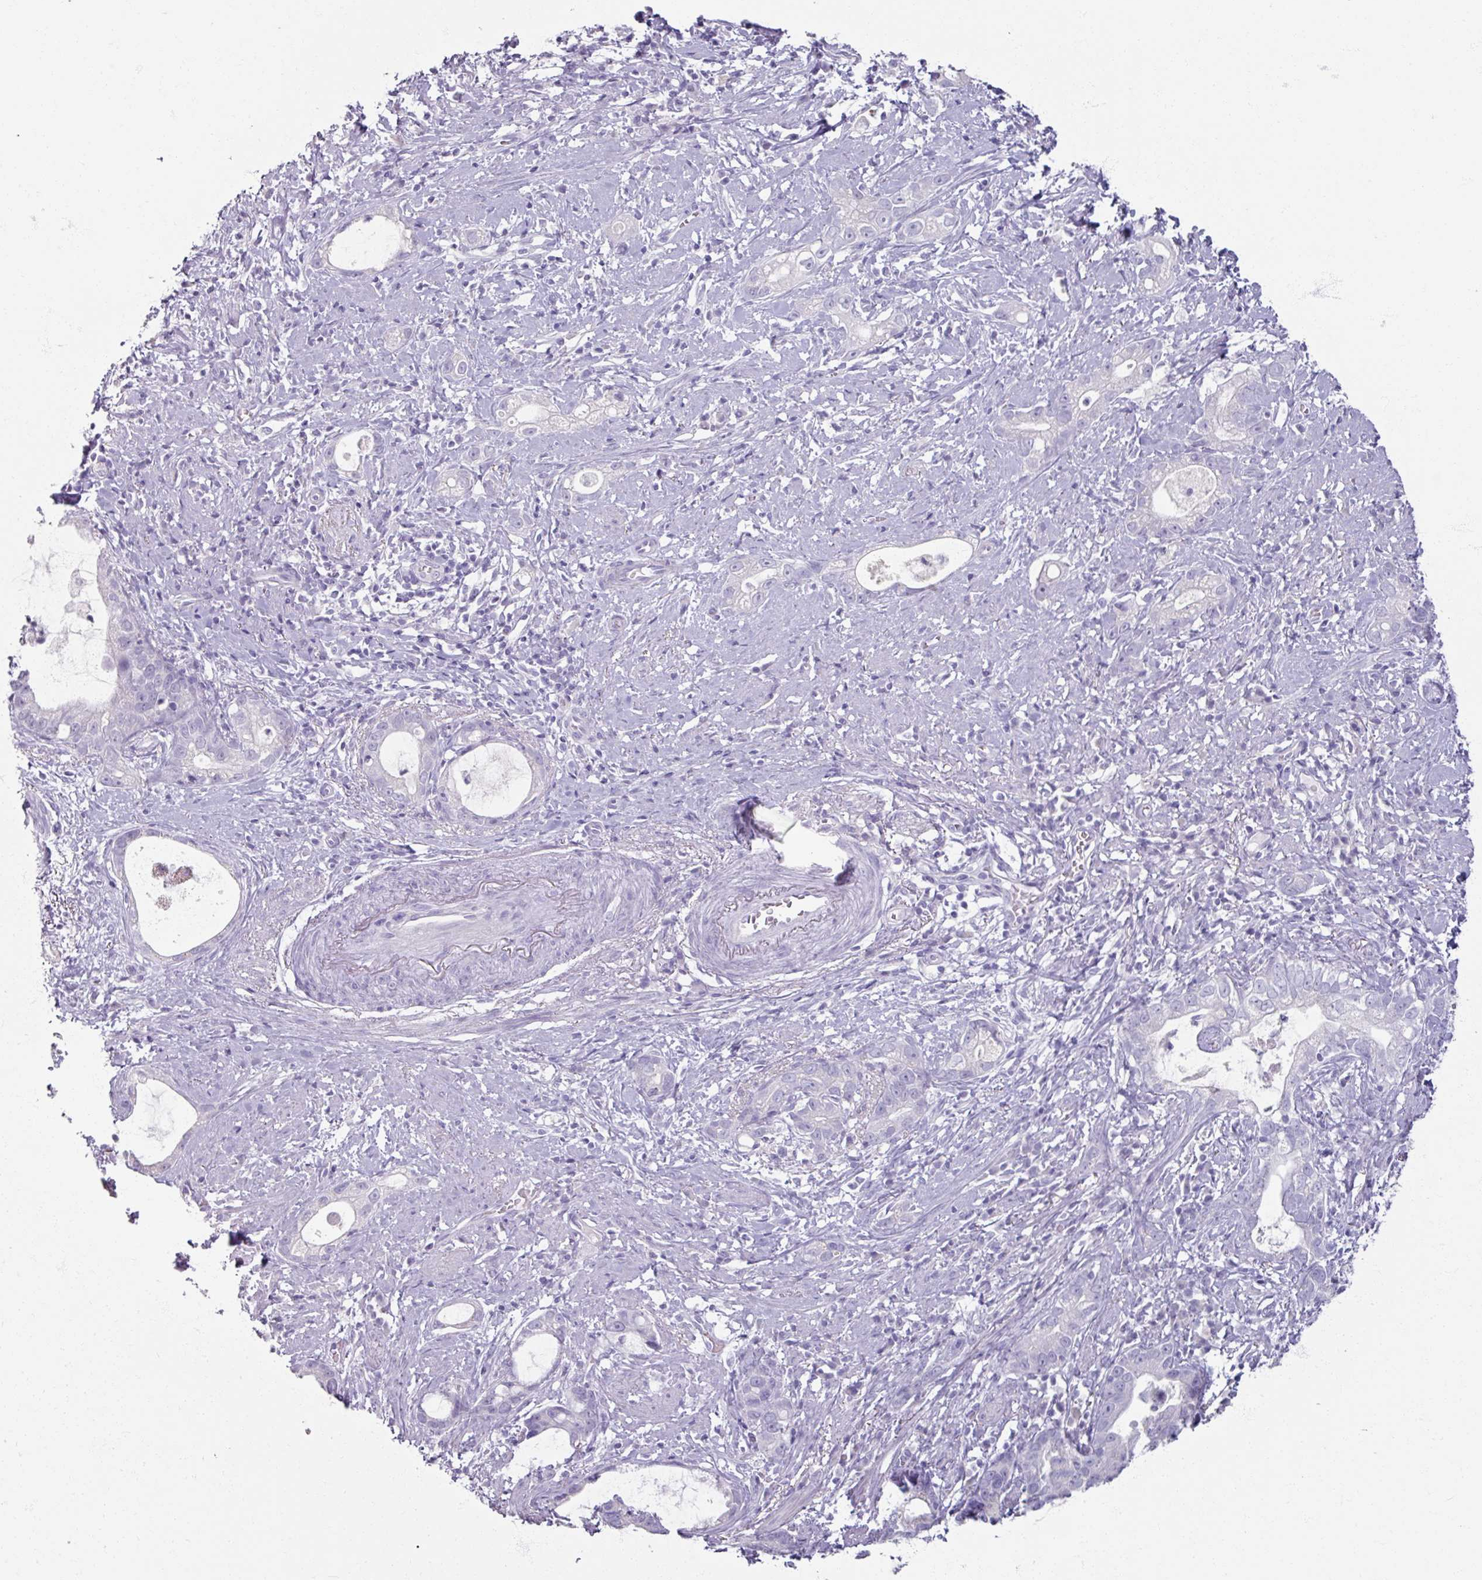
{"staining": {"intensity": "negative", "quantity": "none", "location": "none"}, "tissue": "stomach cancer", "cell_type": "Tumor cells", "image_type": "cancer", "snomed": [{"axis": "morphology", "description": "Adenocarcinoma, NOS"}, {"axis": "topography", "description": "Stomach"}], "caption": "Image shows no protein expression in tumor cells of stomach adenocarcinoma tissue.", "gene": "TG", "patient": {"sex": "male", "age": 55}}